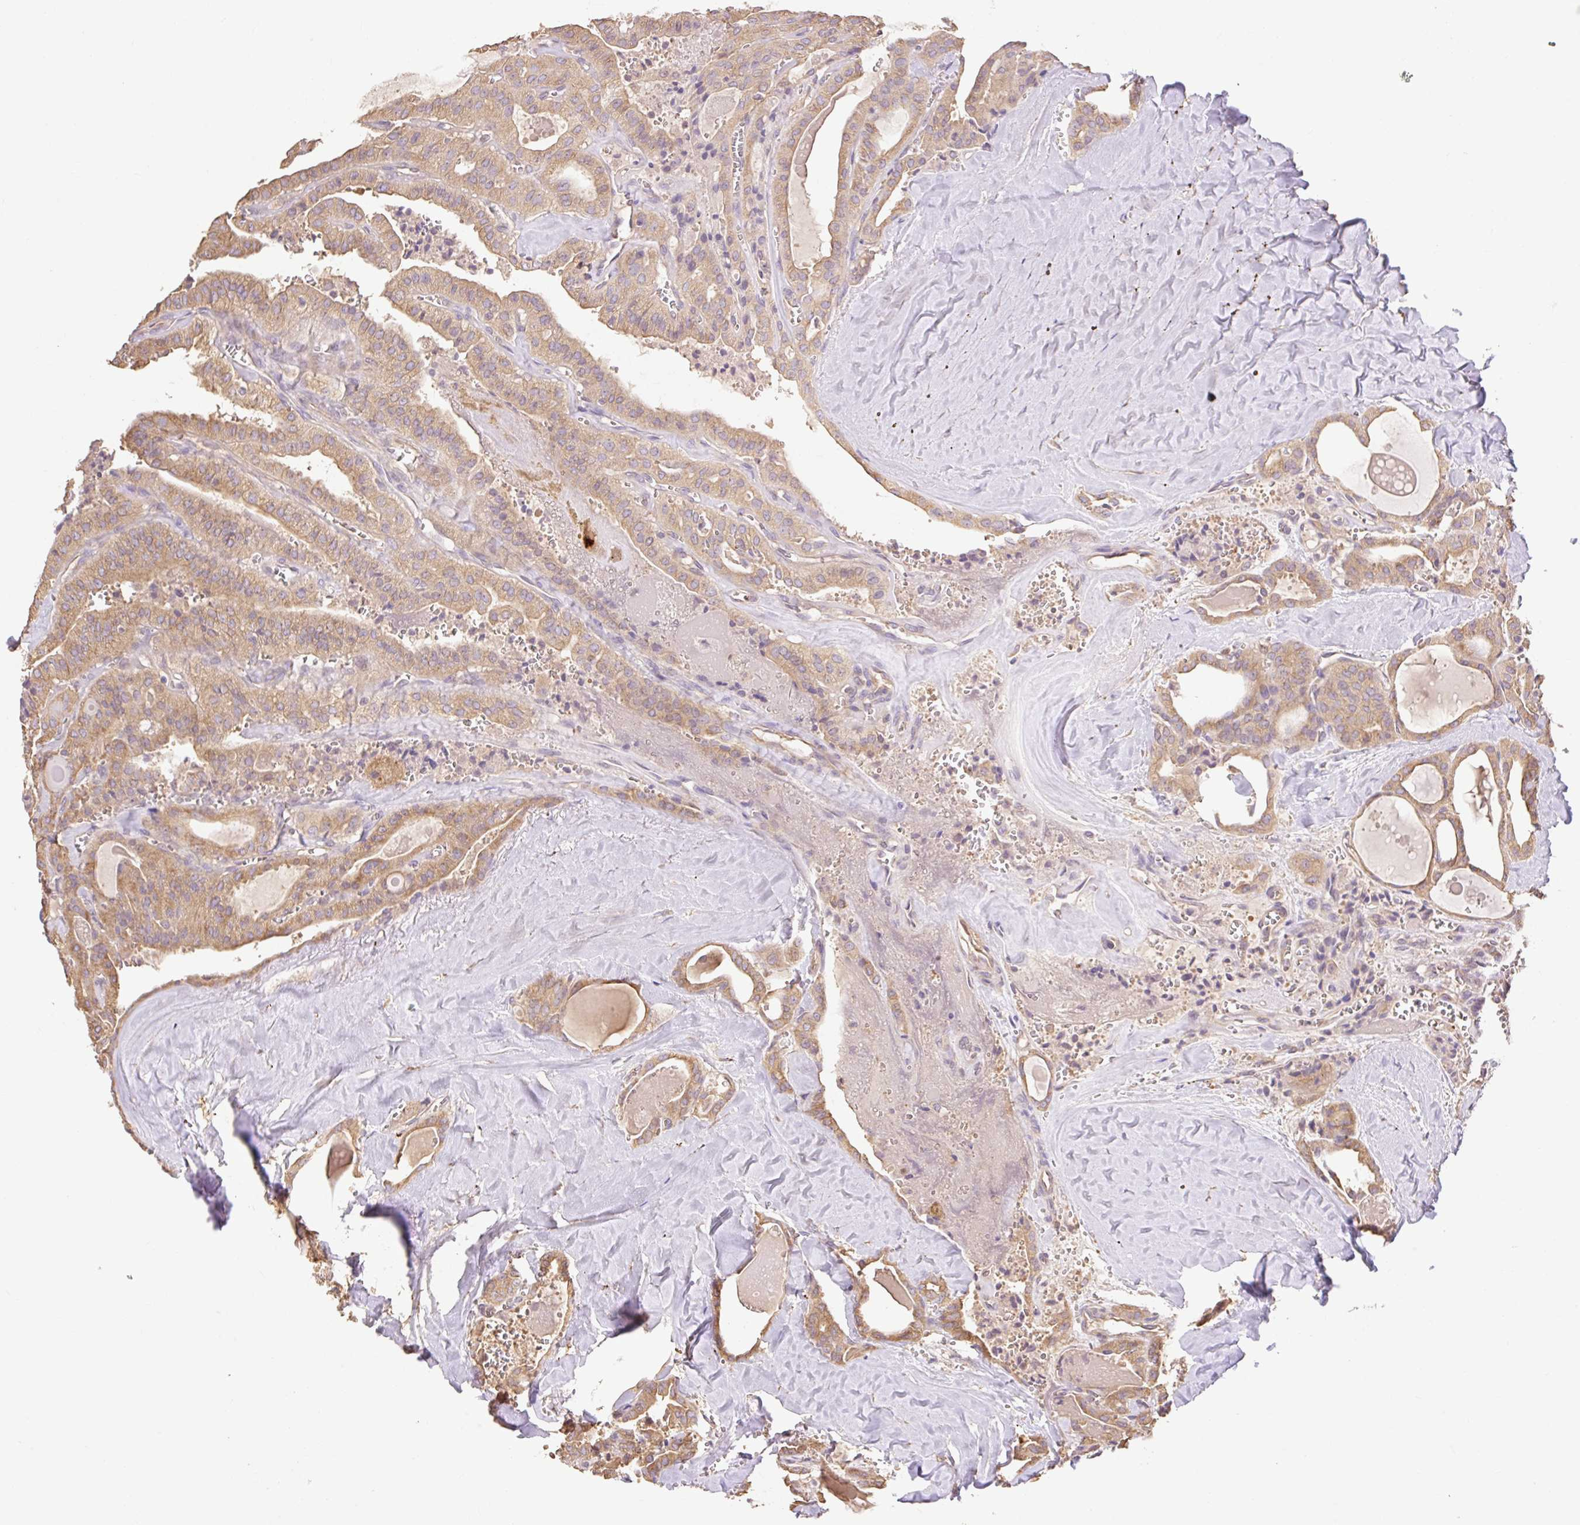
{"staining": {"intensity": "moderate", "quantity": ">75%", "location": "cytoplasmic/membranous"}, "tissue": "thyroid cancer", "cell_type": "Tumor cells", "image_type": "cancer", "snomed": [{"axis": "morphology", "description": "Papillary adenocarcinoma, NOS"}, {"axis": "topography", "description": "Thyroid gland"}], "caption": "Brown immunohistochemical staining in human thyroid papillary adenocarcinoma displays moderate cytoplasmic/membranous positivity in approximately >75% of tumor cells.", "gene": "DESI1", "patient": {"sex": "male", "age": 52}}